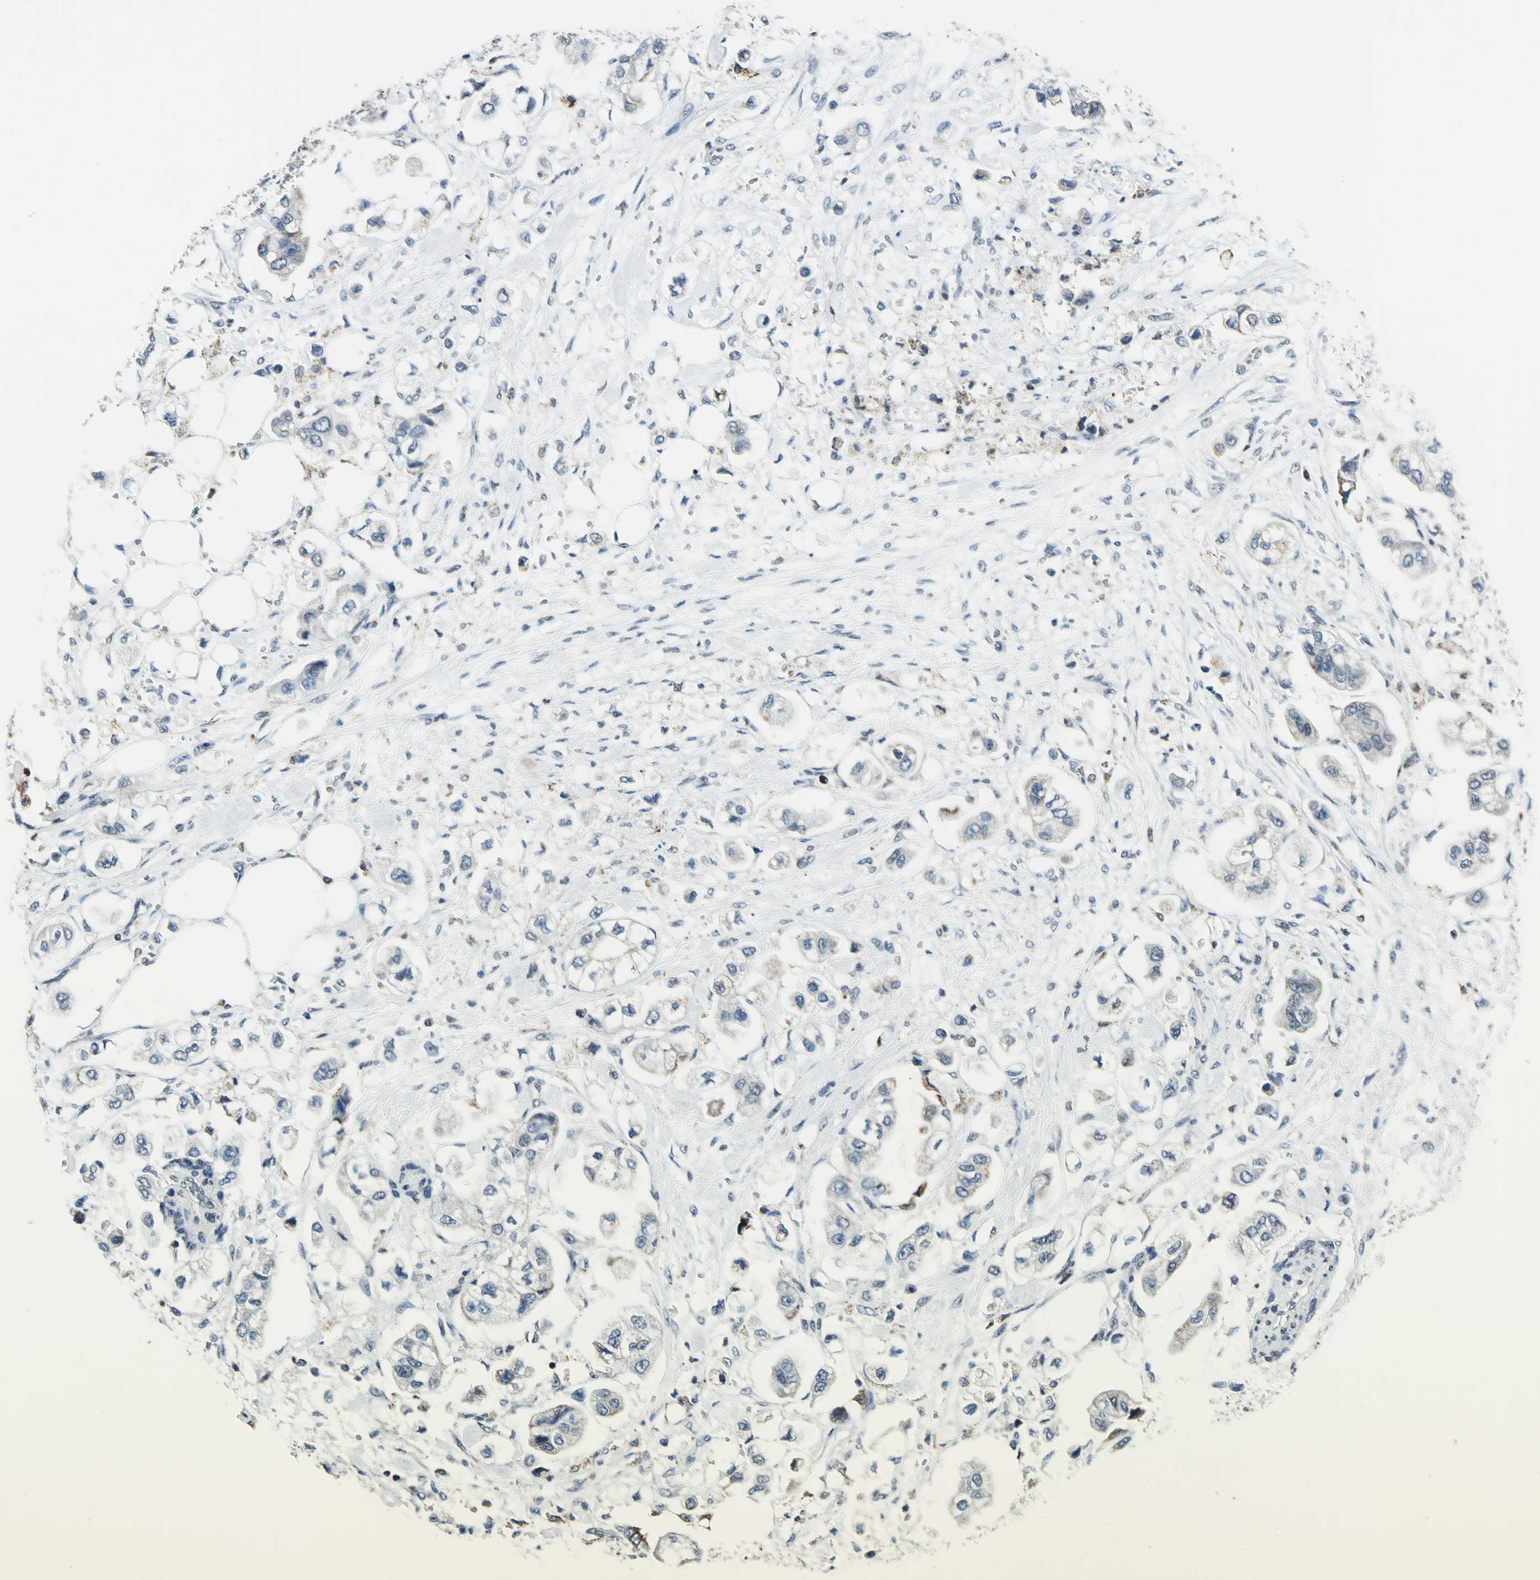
{"staining": {"intensity": "moderate", "quantity": "<25%", "location": "cytoplasmic/membranous"}, "tissue": "stomach cancer", "cell_type": "Tumor cells", "image_type": "cancer", "snomed": [{"axis": "morphology", "description": "Adenocarcinoma, NOS"}, {"axis": "topography", "description": "Stomach"}], "caption": "Human stomach cancer (adenocarcinoma) stained with a protein marker displays moderate staining in tumor cells.", "gene": "NUDT2", "patient": {"sex": "male", "age": 62}}